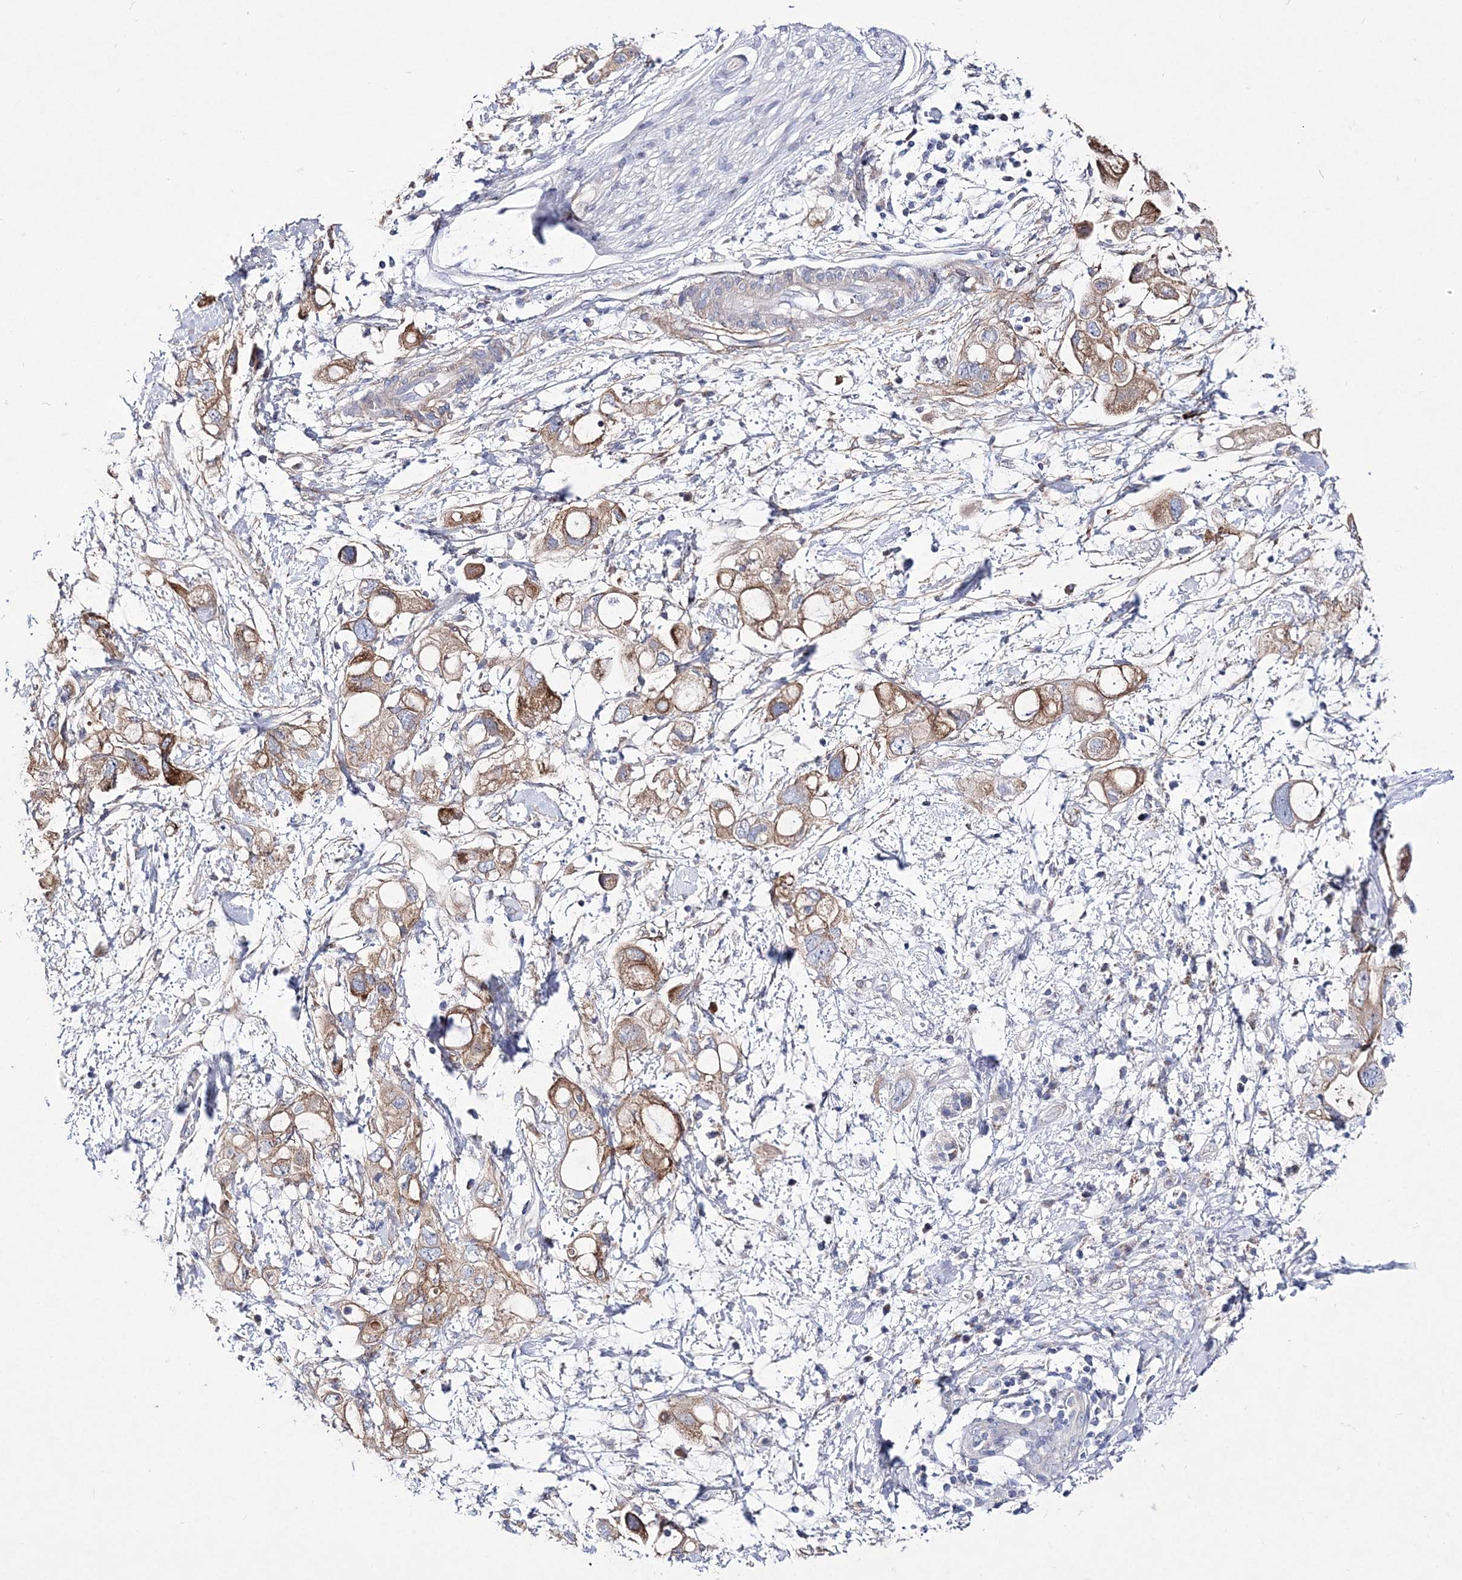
{"staining": {"intensity": "moderate", "quantity": ">75%", "location": "cytoplasmic/membranous"}, "tissue": "pancreatic cancer", "cell_type": "Tumor cells", "image_type": "cancer", "snomed": [{"axis": "morphology", "description": "Adenocarcinoma, NOS"}, {"axis": "topography", "description": "Pancreas"}], "caption": "Immunohistochemical staining of pancreatic cancer (adenocarcinoma) demonstrates moderate cytoplasmic/membranous protein expression in approximately >75% of tumor cells. (DAB (3,3'-diaminobenzidine) = brown stain, brightfield microscopy at high magnification).", "gene": "ANO1", "patient": {"sex": "female", "age": 56}}